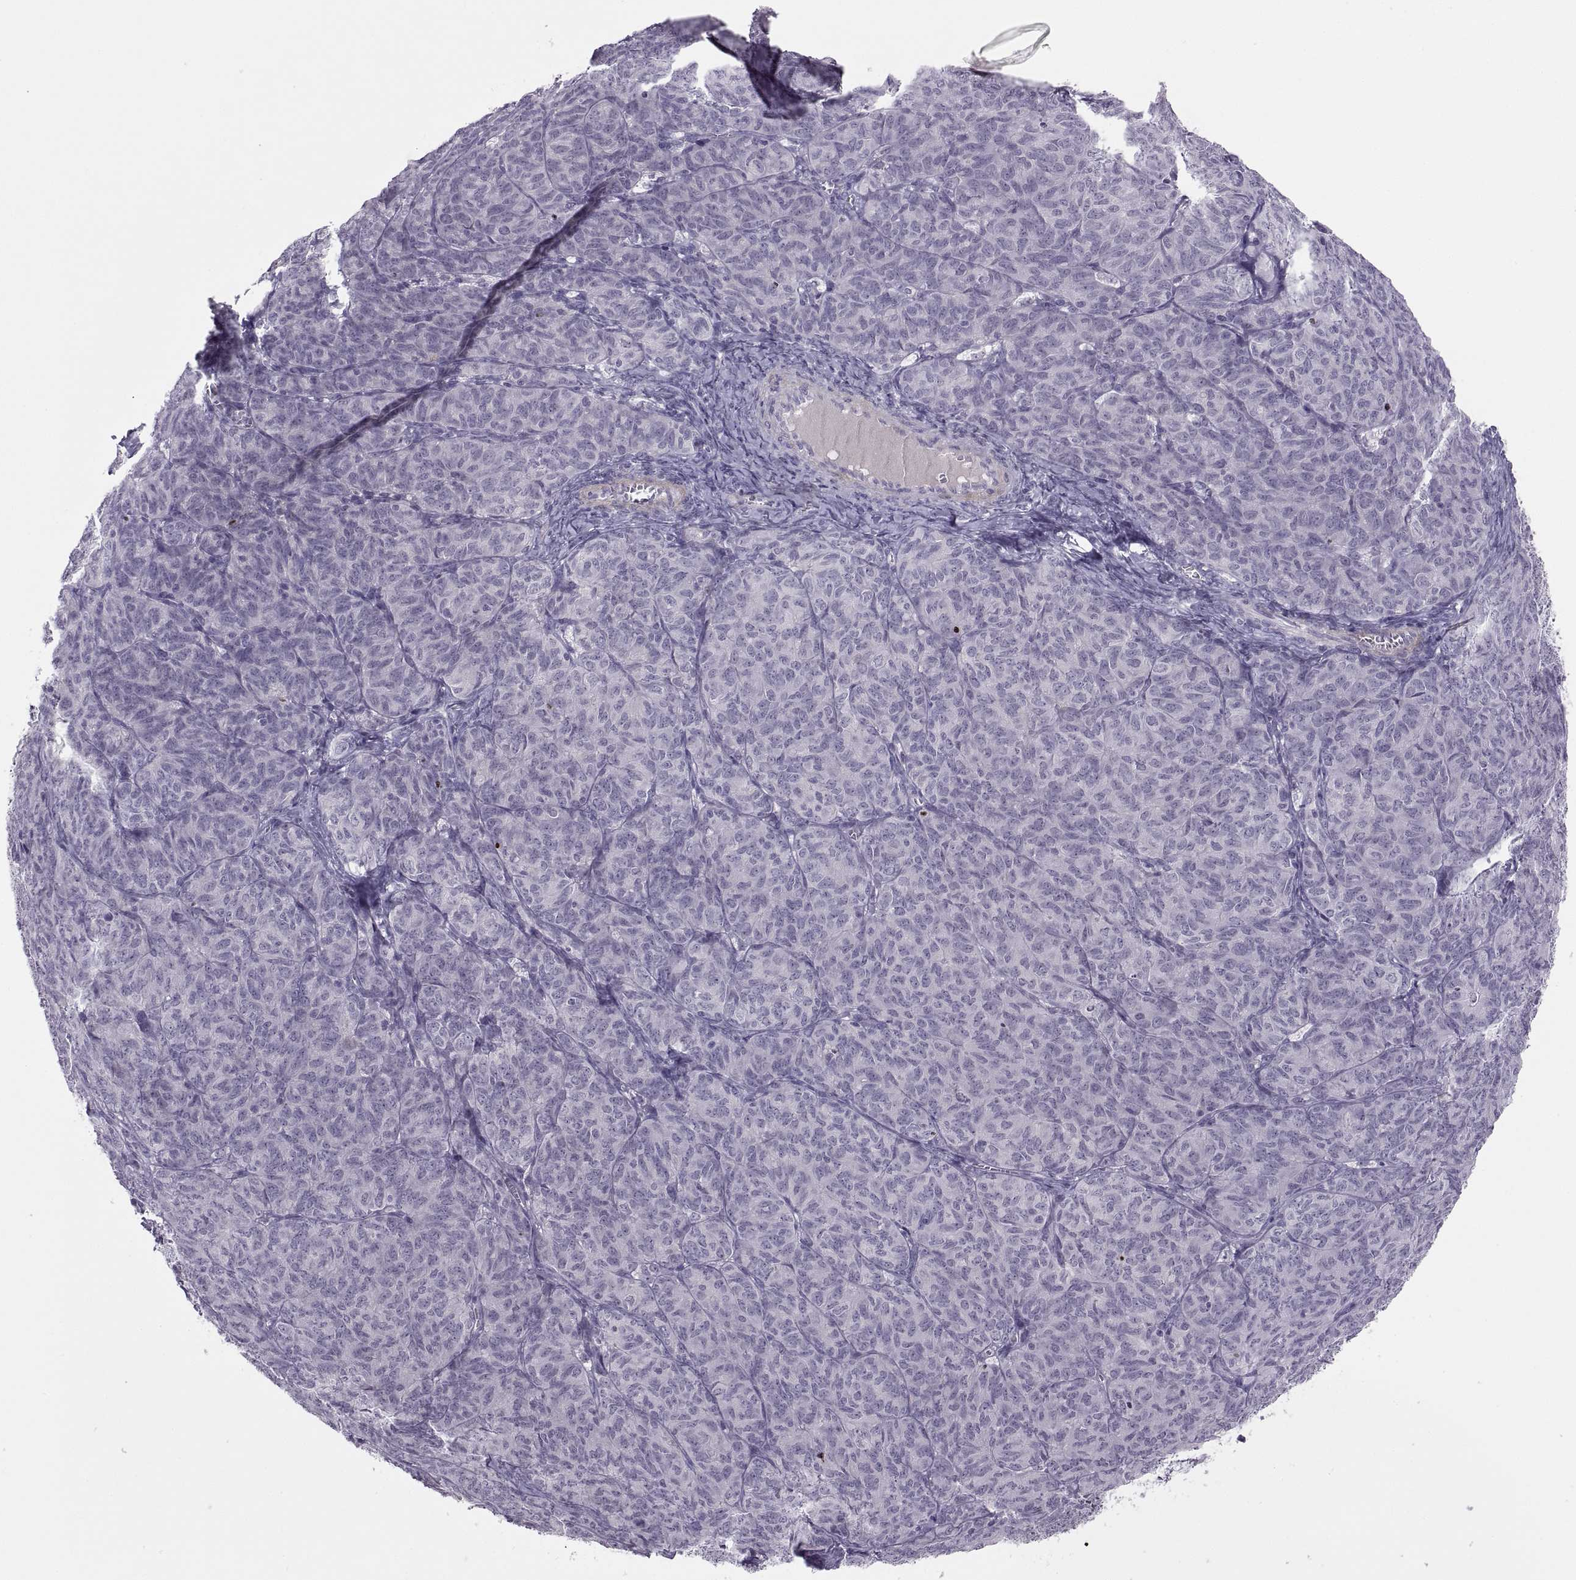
{"staining": {"intensity": "negative", "quantity": "none", "location": "none"}, "tissue": "ovarian cancer", "cell_type": "Tumor cells", "image_type": "cancer", "snomed": [{"axis": "morphology", "description": "Carcinoma, endometroid"}, {"axis": "topography", "description": "Ovary"}], "caption": "Endometroid carcinoma (ovarian) was stained to show a protein in brown. There is no significant expression in tumor cells.", "gene": "CHCT1", "patient": {"sex": "female", "age": 80}}